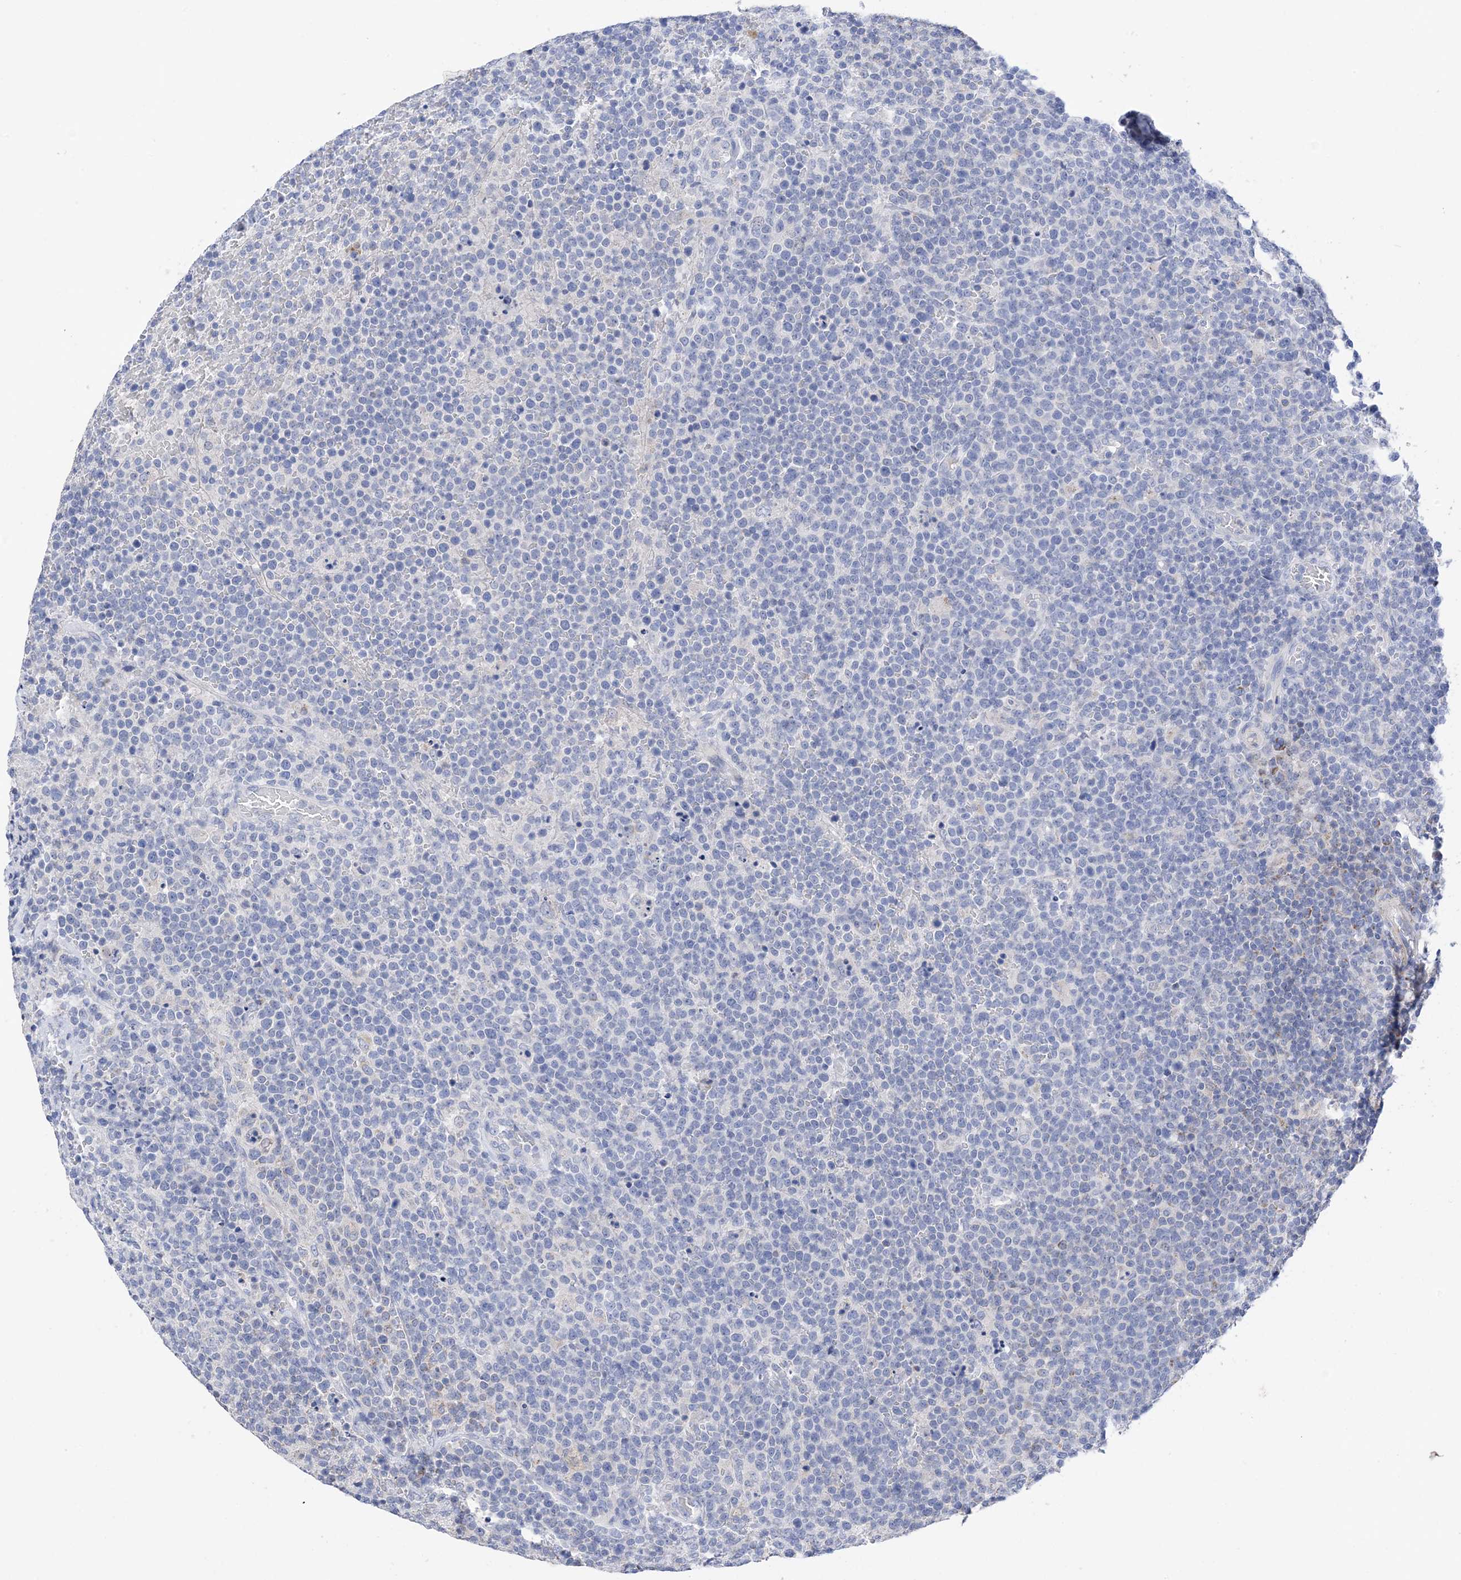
{"staining": {"intensity": "negative", "quantity": "none", "location": "none"}, "tissue": "lymphoma", "cell_type": "Tumor cells", "image_type": "cancer", "snomed": [{"axis": "morphology", "description": "Malignant lymphoma, non-Hodgkin's type, High grade"}, {"axis": "topography", "description": "Lymph node"}], "caption": "DAB immunohistochemical staining of human lymphoma demonstrates no significant positivity in tumor cells.", "gene": "PLK4", "patient": {"sex": "male", "age": 61}}